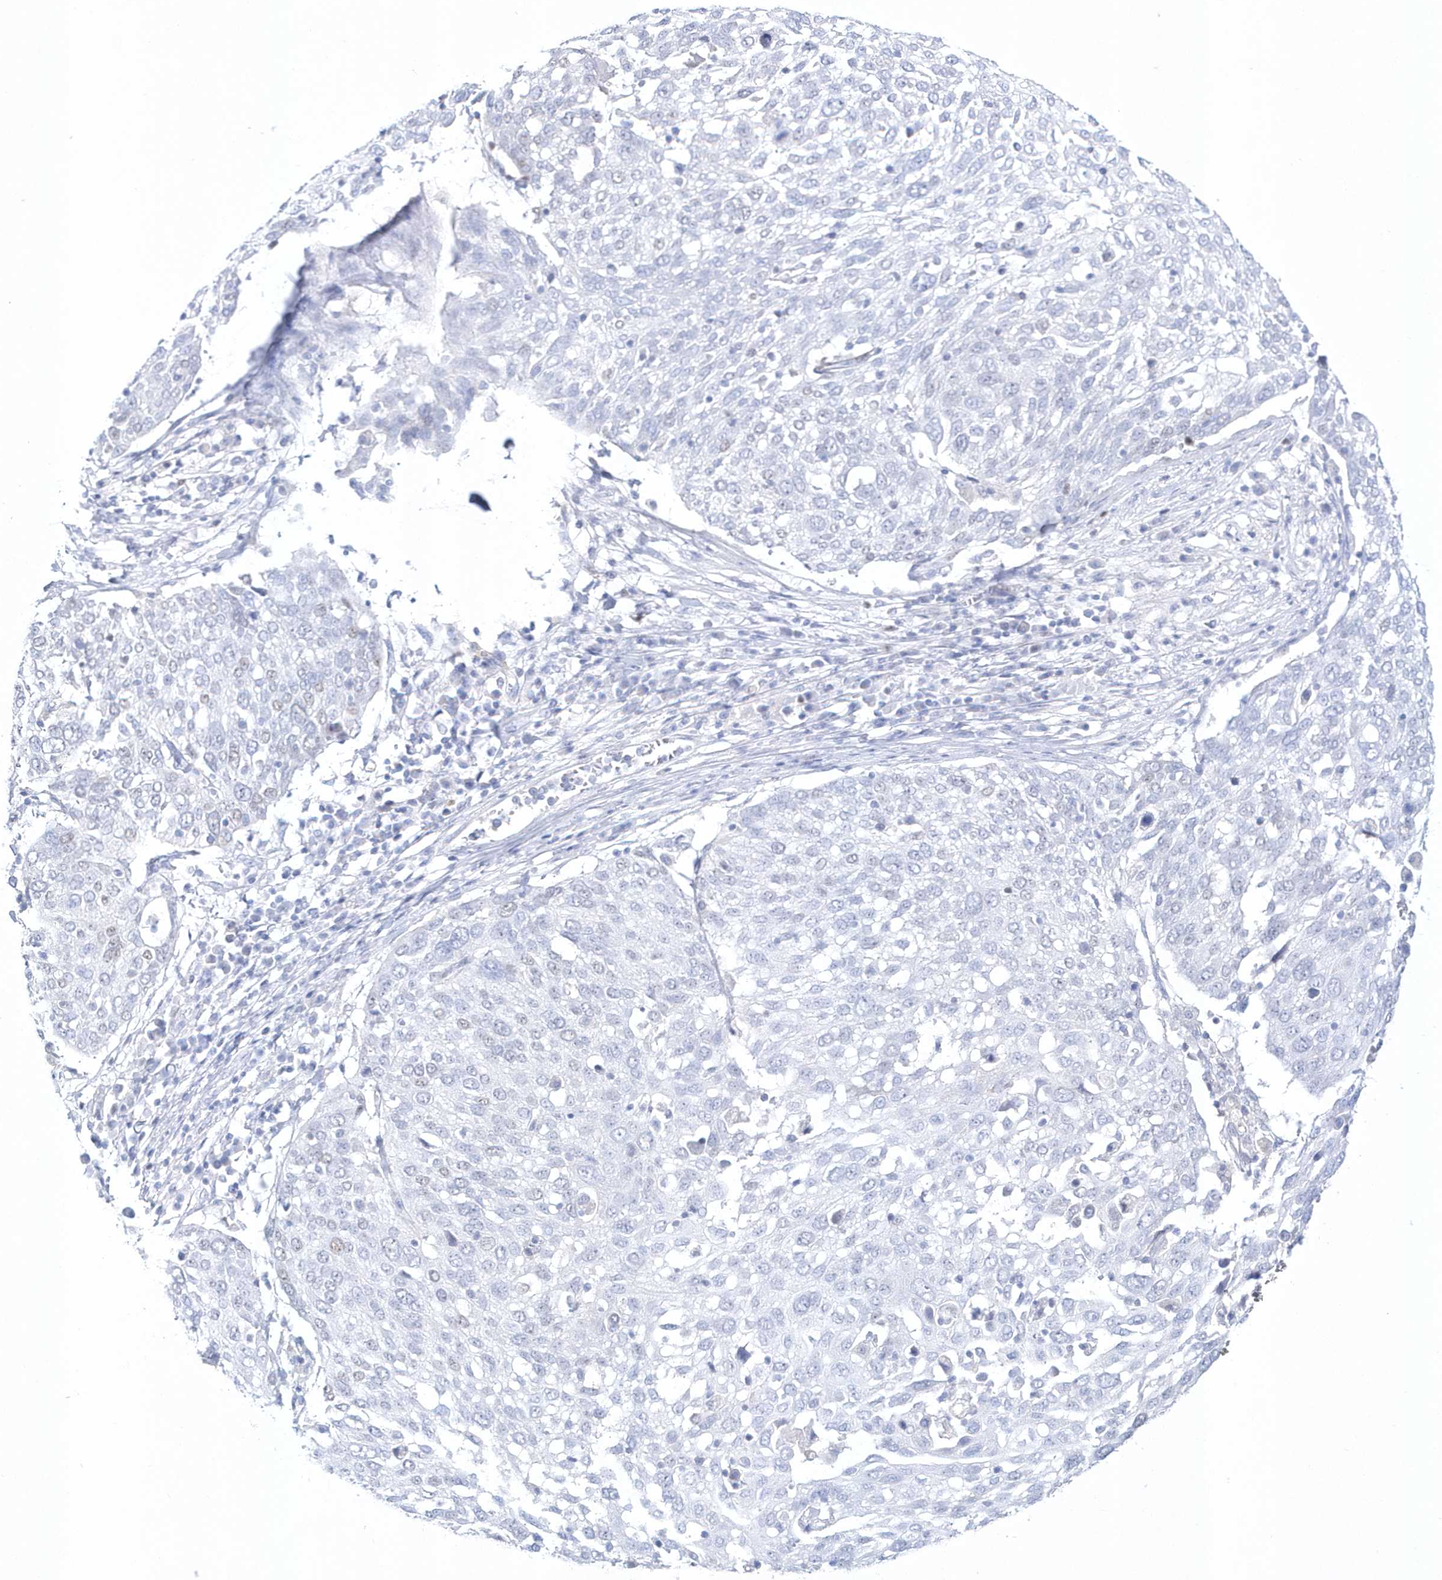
{"staining": {"intensity": "negative", "quantity": "none", "location": "none"}, "tissue": "lung cancer", "cell_type": "Tumor cells", "image_type": "cancer", "snomed": [{"axis": "morphology", "description": "Squamous cell carcinoma, NOS"}, {"axis": "topography", "description": "Lung"}], "caption": "Micrograph shows no protein expression in tumor cells of squamous cell carcinoma (lung) tissue.", "gene": "TMCO6", "patient": {"sex": "male", "age": 65}}